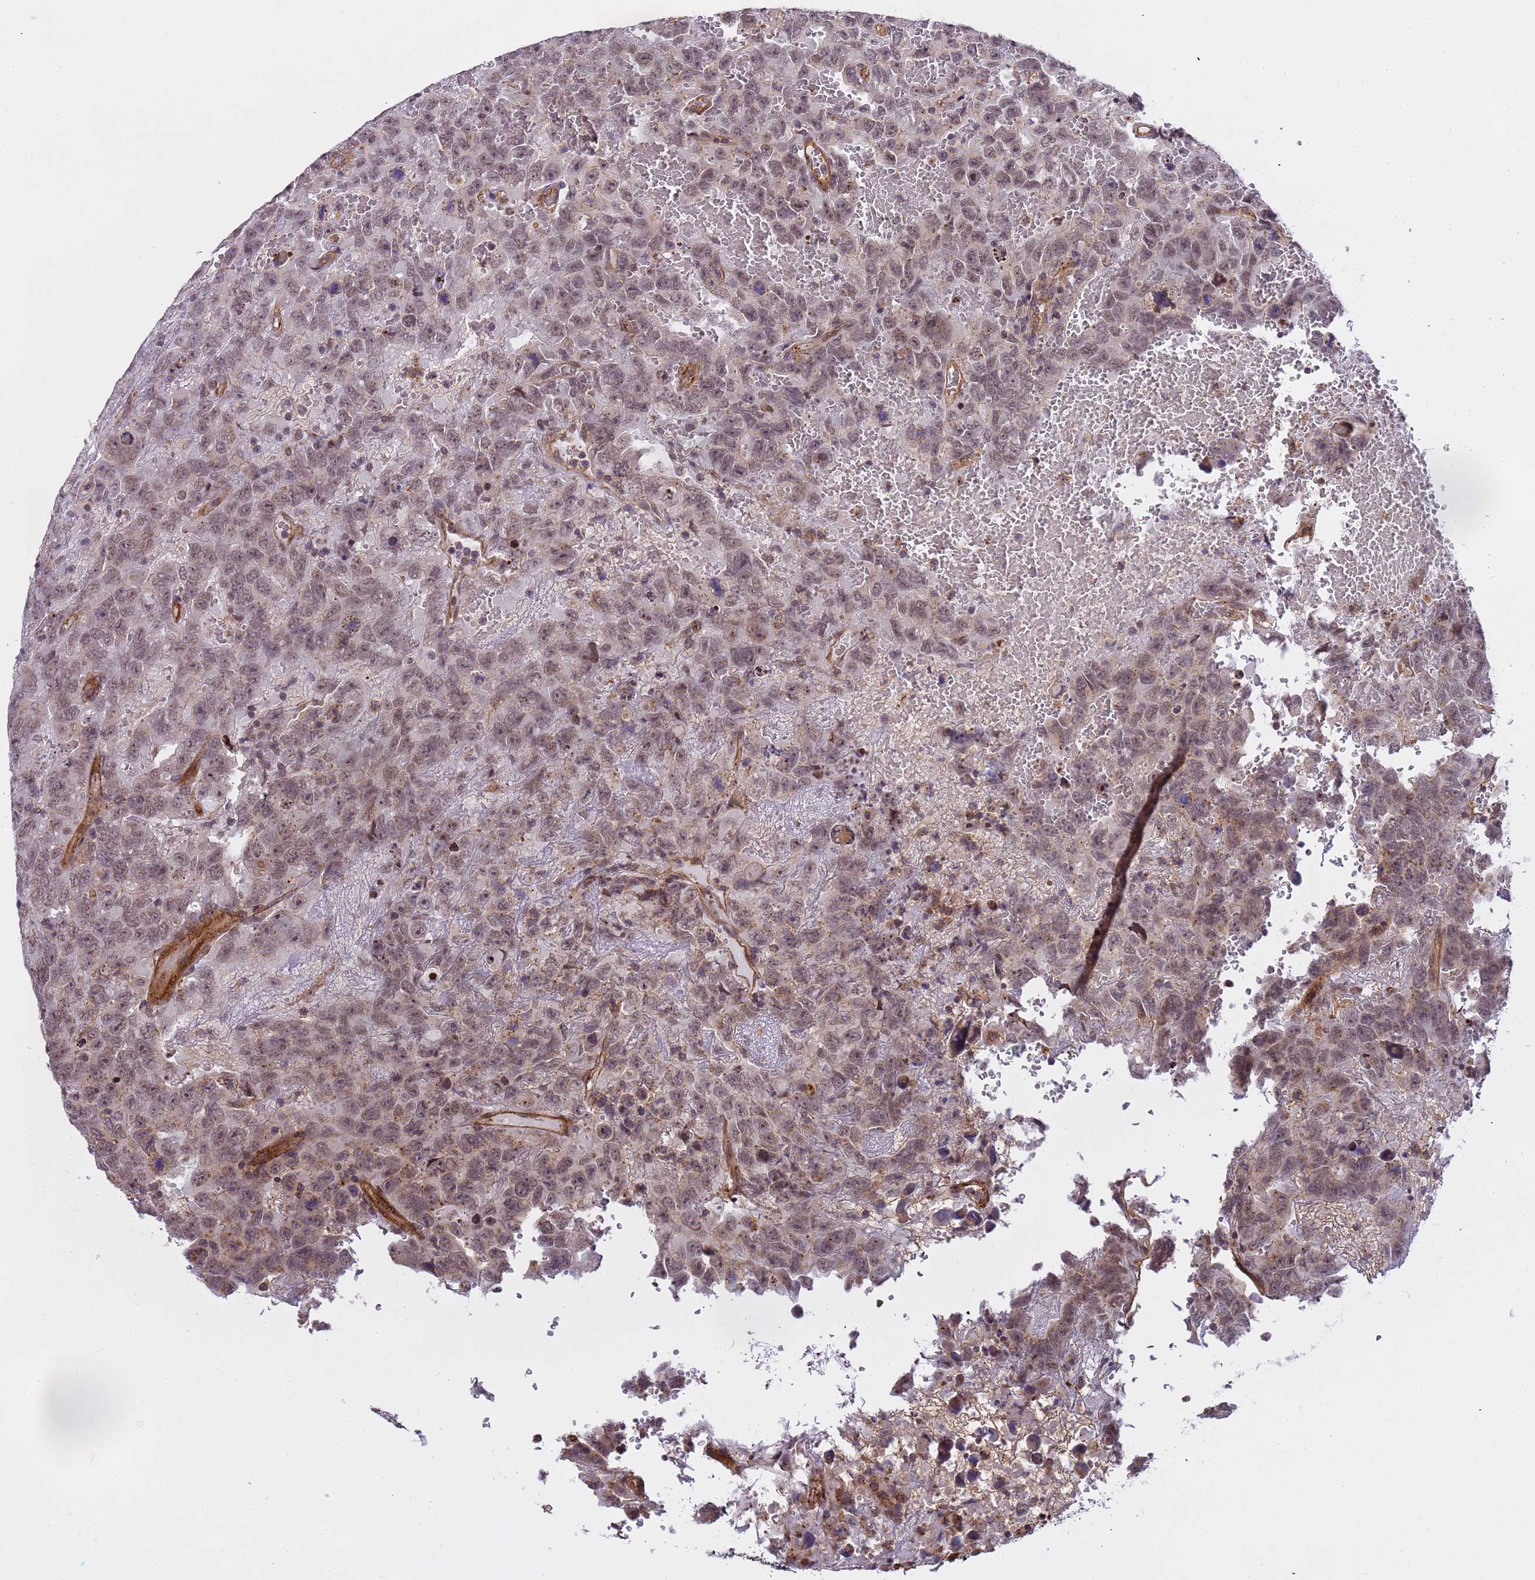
{"staining": {"intensity": "weak", "quantity": ">75%", "location": "nuclear"}, "tissue": "testis cancer", "cell_type": "Tumor cells", "image_type": "cancer", "snomed": [{"axis": "morphology", "description": "Carcinoma, Embryonal, NOS"}, {"axis": "topography", "description": "Testis"}], "caption": "Immunohistochemistry (IHC) image of human embryonal carcinoma (testis) stained for a protein (brown), which demonstrates low levels of weak nuclear expression in approximately >75% of tumor cells.", "gene": "EMC2", "patient": {"sex": "male", "age": 45}}